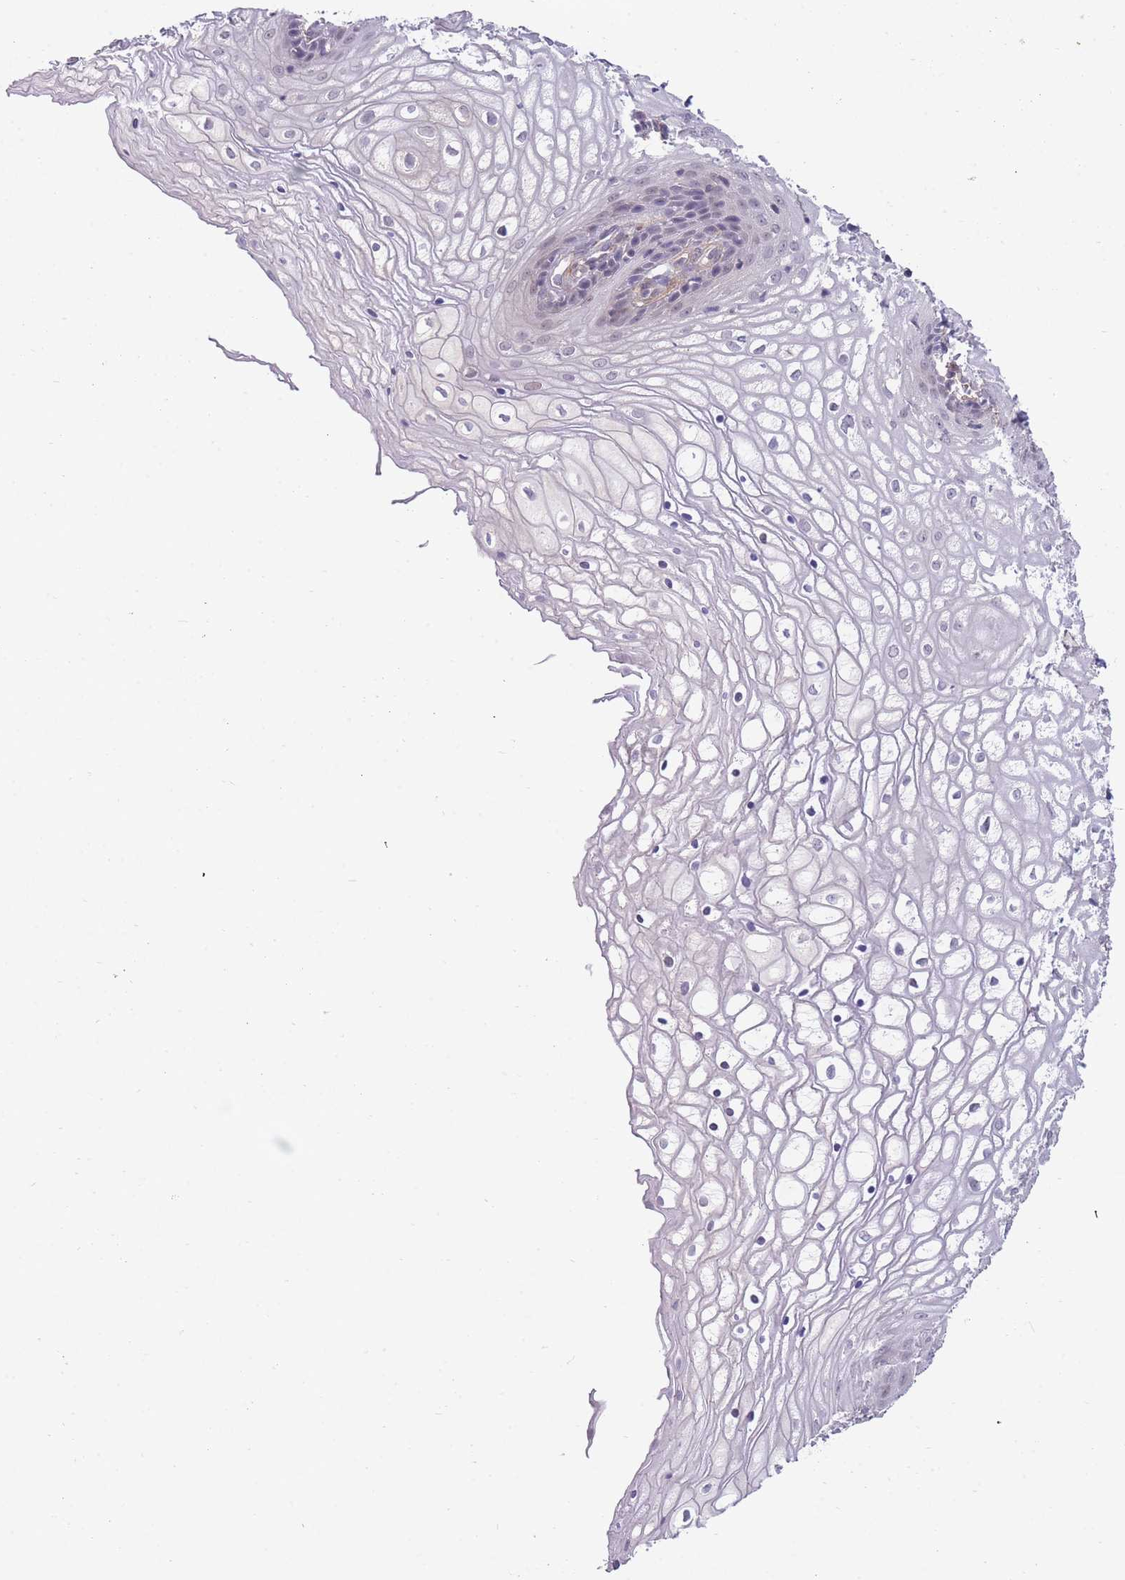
{"staining": {"intensity": "negative", "quantity": "none", "location": "none"}, "tissue": "vagina", "cell_type": "Squamous epithelial cells", "image_type": "normal", "snomed": [{"axis": "morphology", "description": "Normal tissue, NOS"}, {"axis": "topography", "description": "Vagina"}], "caption": "Squamous epithelial cells show no significant expression in normal vagina. (Stains: DAB (3,3'-diaminobenzidine) immunohistochemistry (IHC) with hematoxylin counter stain, Microscopy: brightfield microscopy at high magnification).", "gene": "SMC6", "patient": {"sex": "female", "age": 34}}